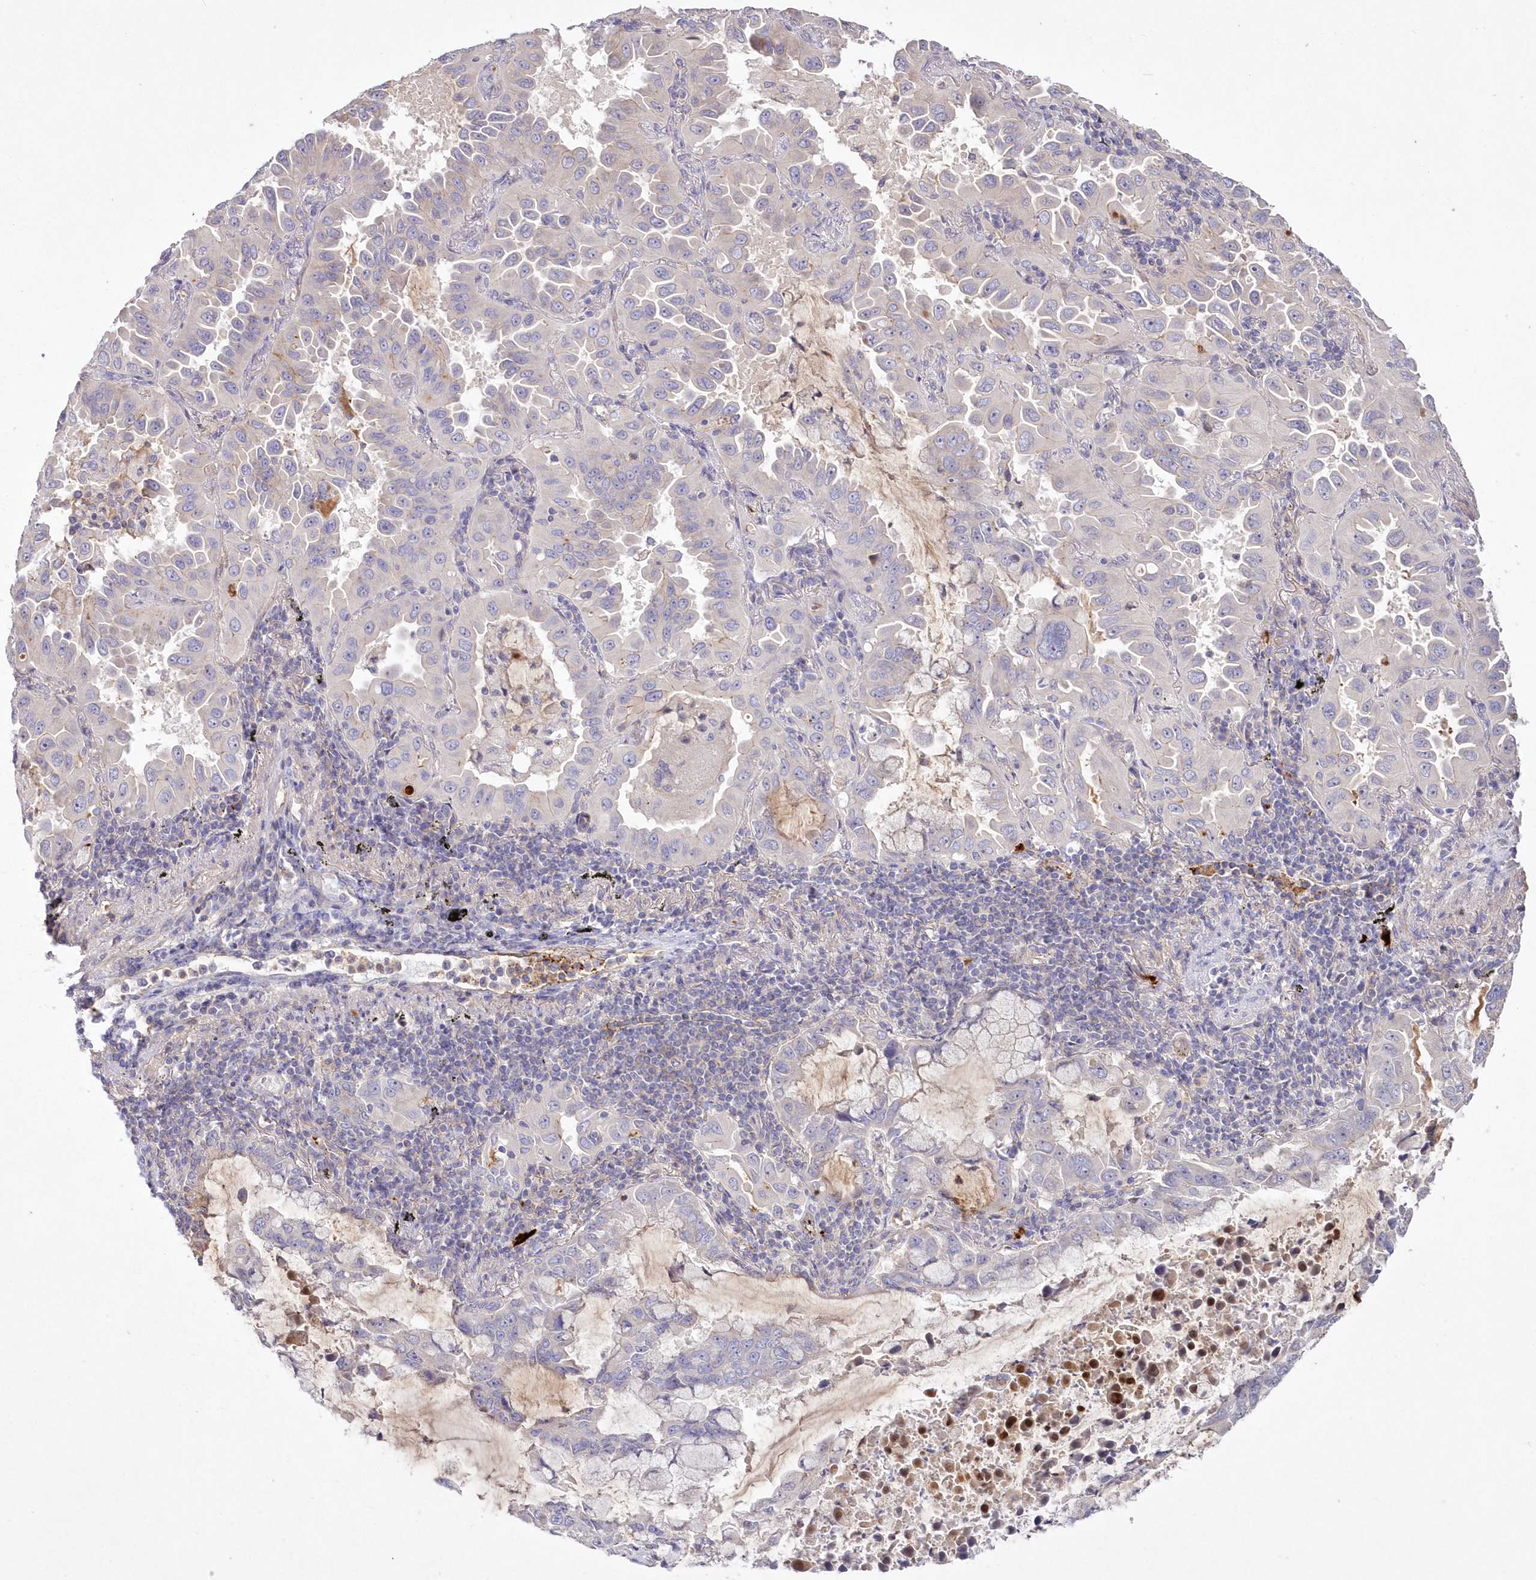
{"staining": {"intensity": "negative", "quantity": "none", "location": "none"}, "tissue": "lung cancer", "cell_type": "Tumor cells", "image_type": "cancer", "snomed": [{"axis": "morphology", "description": "Adenocarcinoma, NOS"}, {"axis": "topography", "description": "Lung"}], "caption": "This histopathology image is of lung cancer stained with IHC to label a protein in brown with the nuclei are counter-stained blue. There is no staining in tumor cells. (DAB immunohistochemistry visualized using brightfield microscopy, high magnification).", "gene": "WBP1L", "patient": {"sex": "male", "age": 64}}